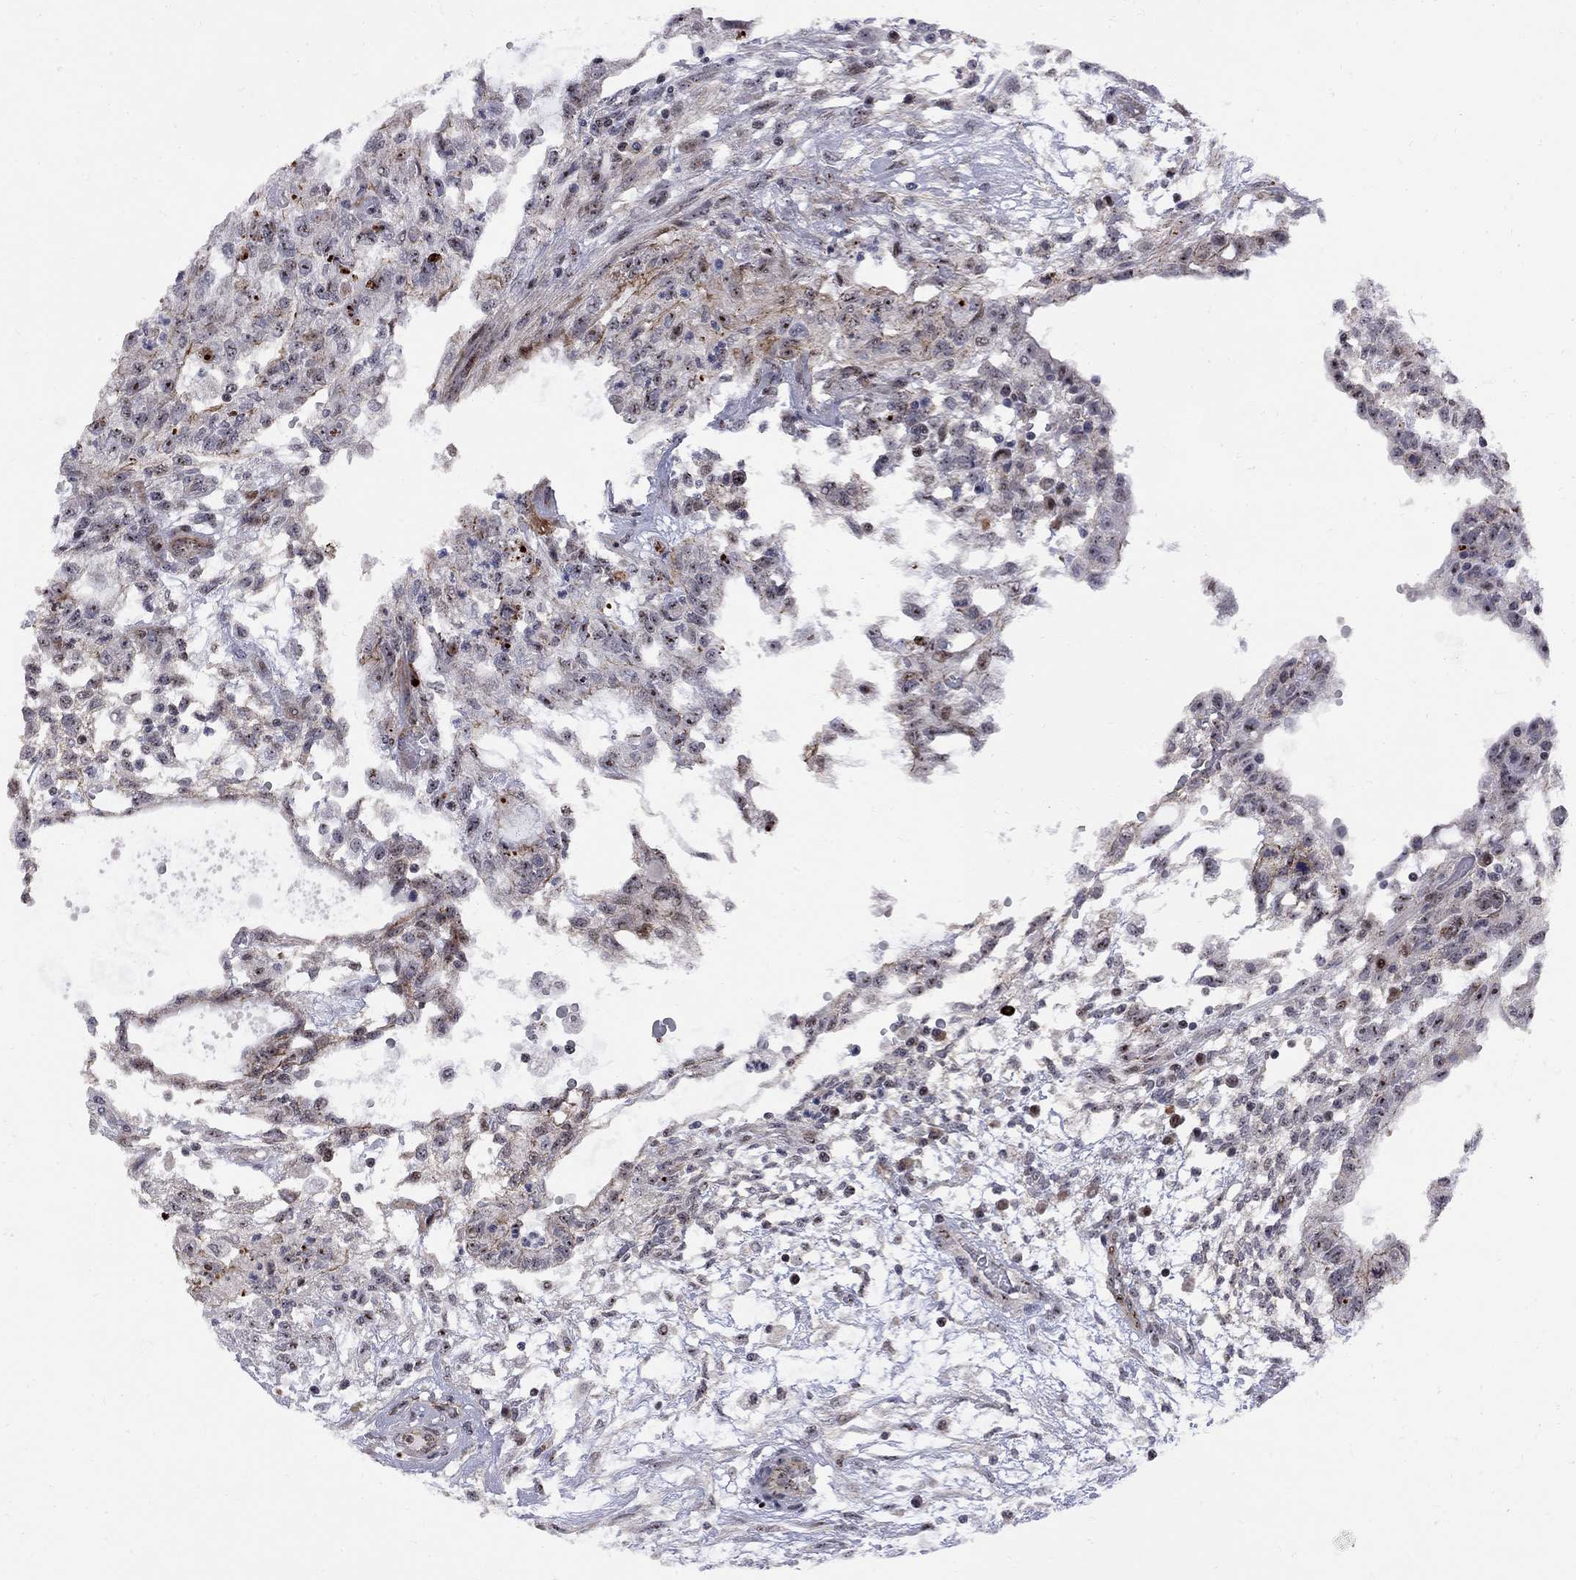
{"staining": {"intensity": "strong", "quantity": "<25%", "location": "nuclear"}, "tissue": "testis cancer", "cell_type": "Tumor cells", "image_type": "cancer", "snomed": [{"axis": "morphology", "description": "Carcinoma, Embryonal, NOS"}, {"axis": "topography", "description": "Testis"}], "caption": "Human embryonal carcinoma (testis) stained for a protein (brown) demonstrates strong nuclear positive staining in approximately <25% of tumor cells.", "gene": "DHX33", "patient": {"sex": "male", "age": 32}}